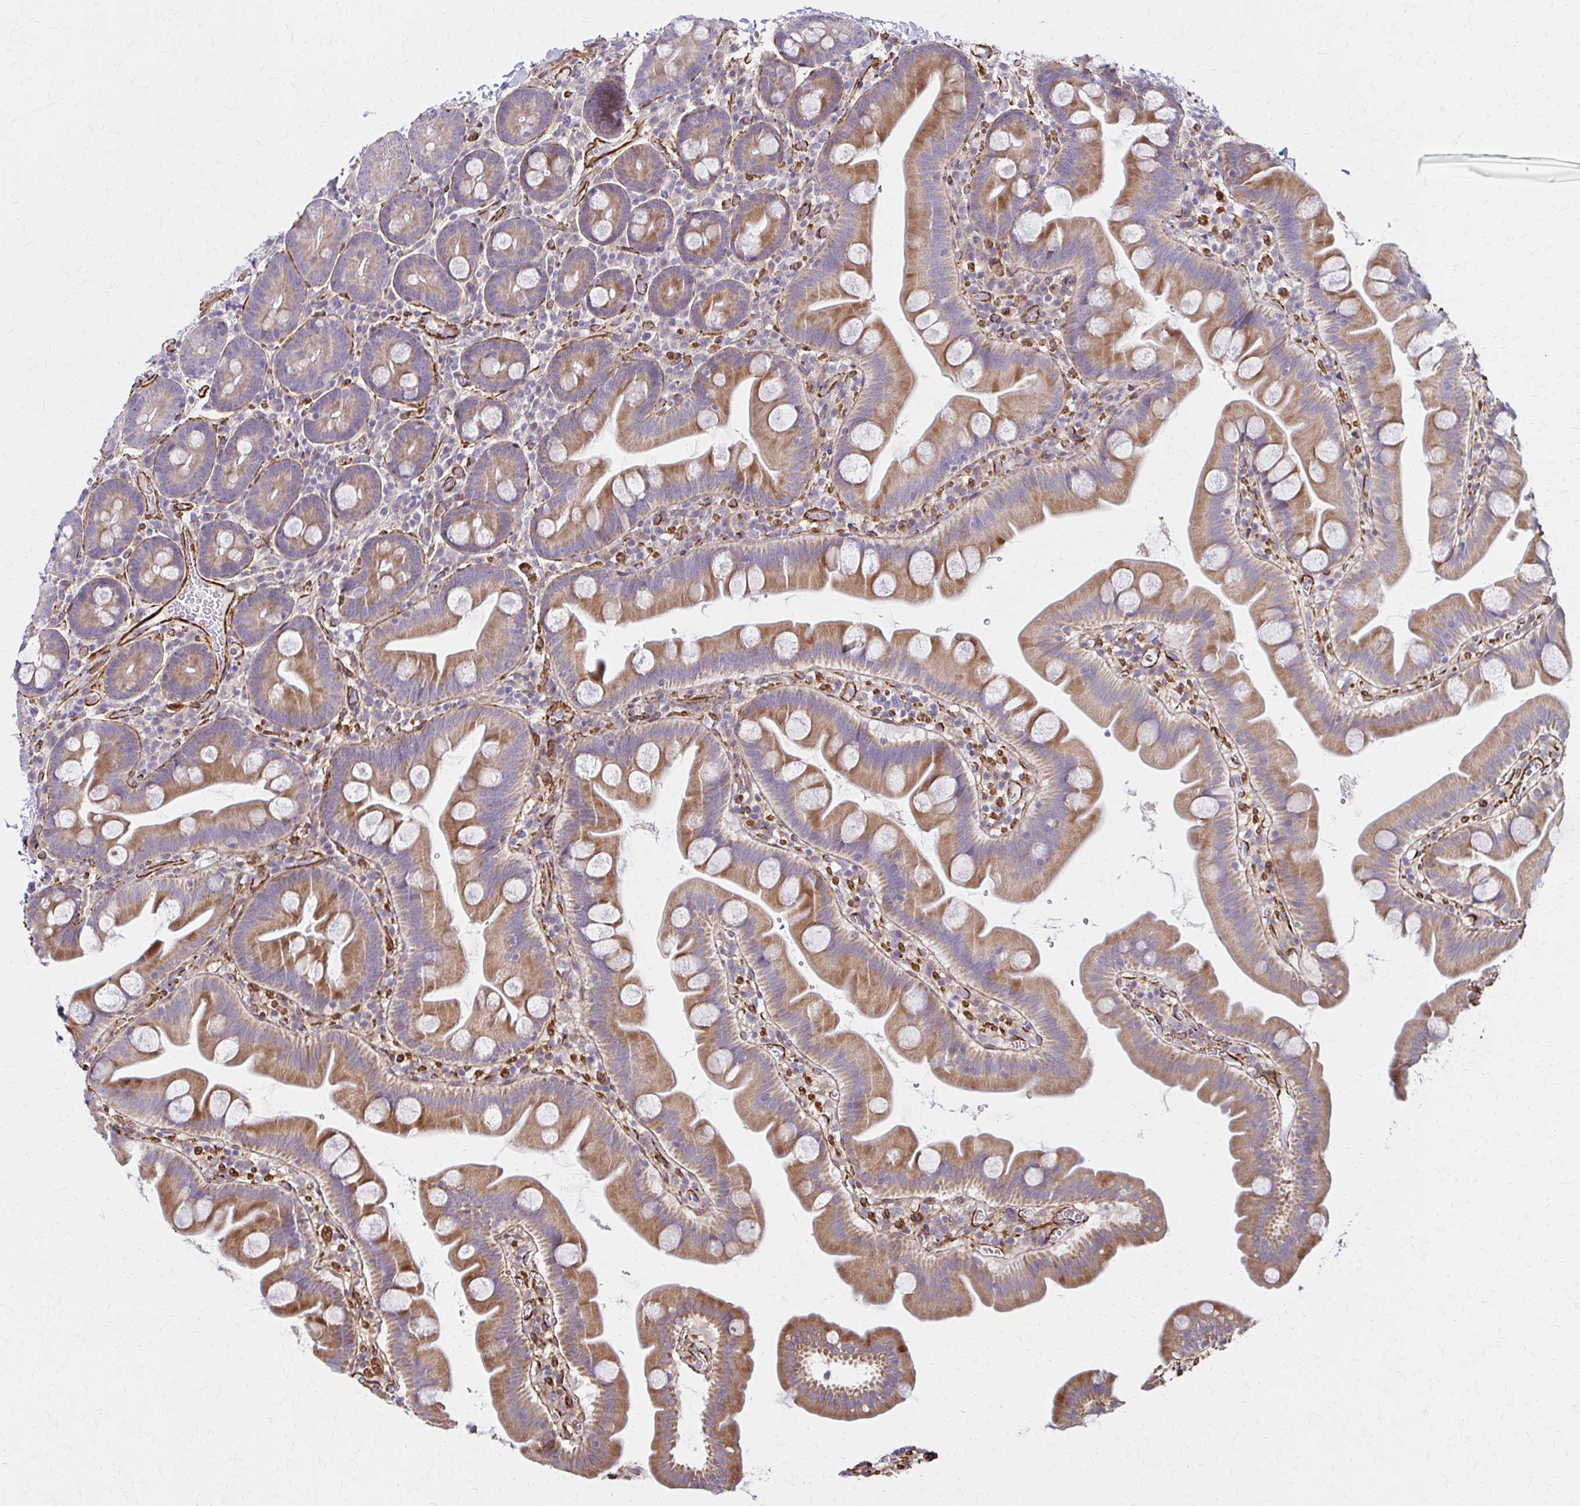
{"staining": {"intensity": "moderate", "quantity": ">75%", "location": "cytoplasmic/membranous"}, "tissue": "small intestine", "cell_type": "Glandular cells", "image_type": "normal", "snomed": [{"axis": "morphology", "description": "Normal tissue, NOS"}, {"axis": "topography", "description": "Small intestine"}], "caption": "This histopathology image displays immunohistochemistry (IHC) staining of benign human small intestine, with medium moderate cytoplasmic/membranous expression in approximately >75% of glandular cells.", "gene": "TIMMDC1", "patient": {"sex": "female", "age": 68}}